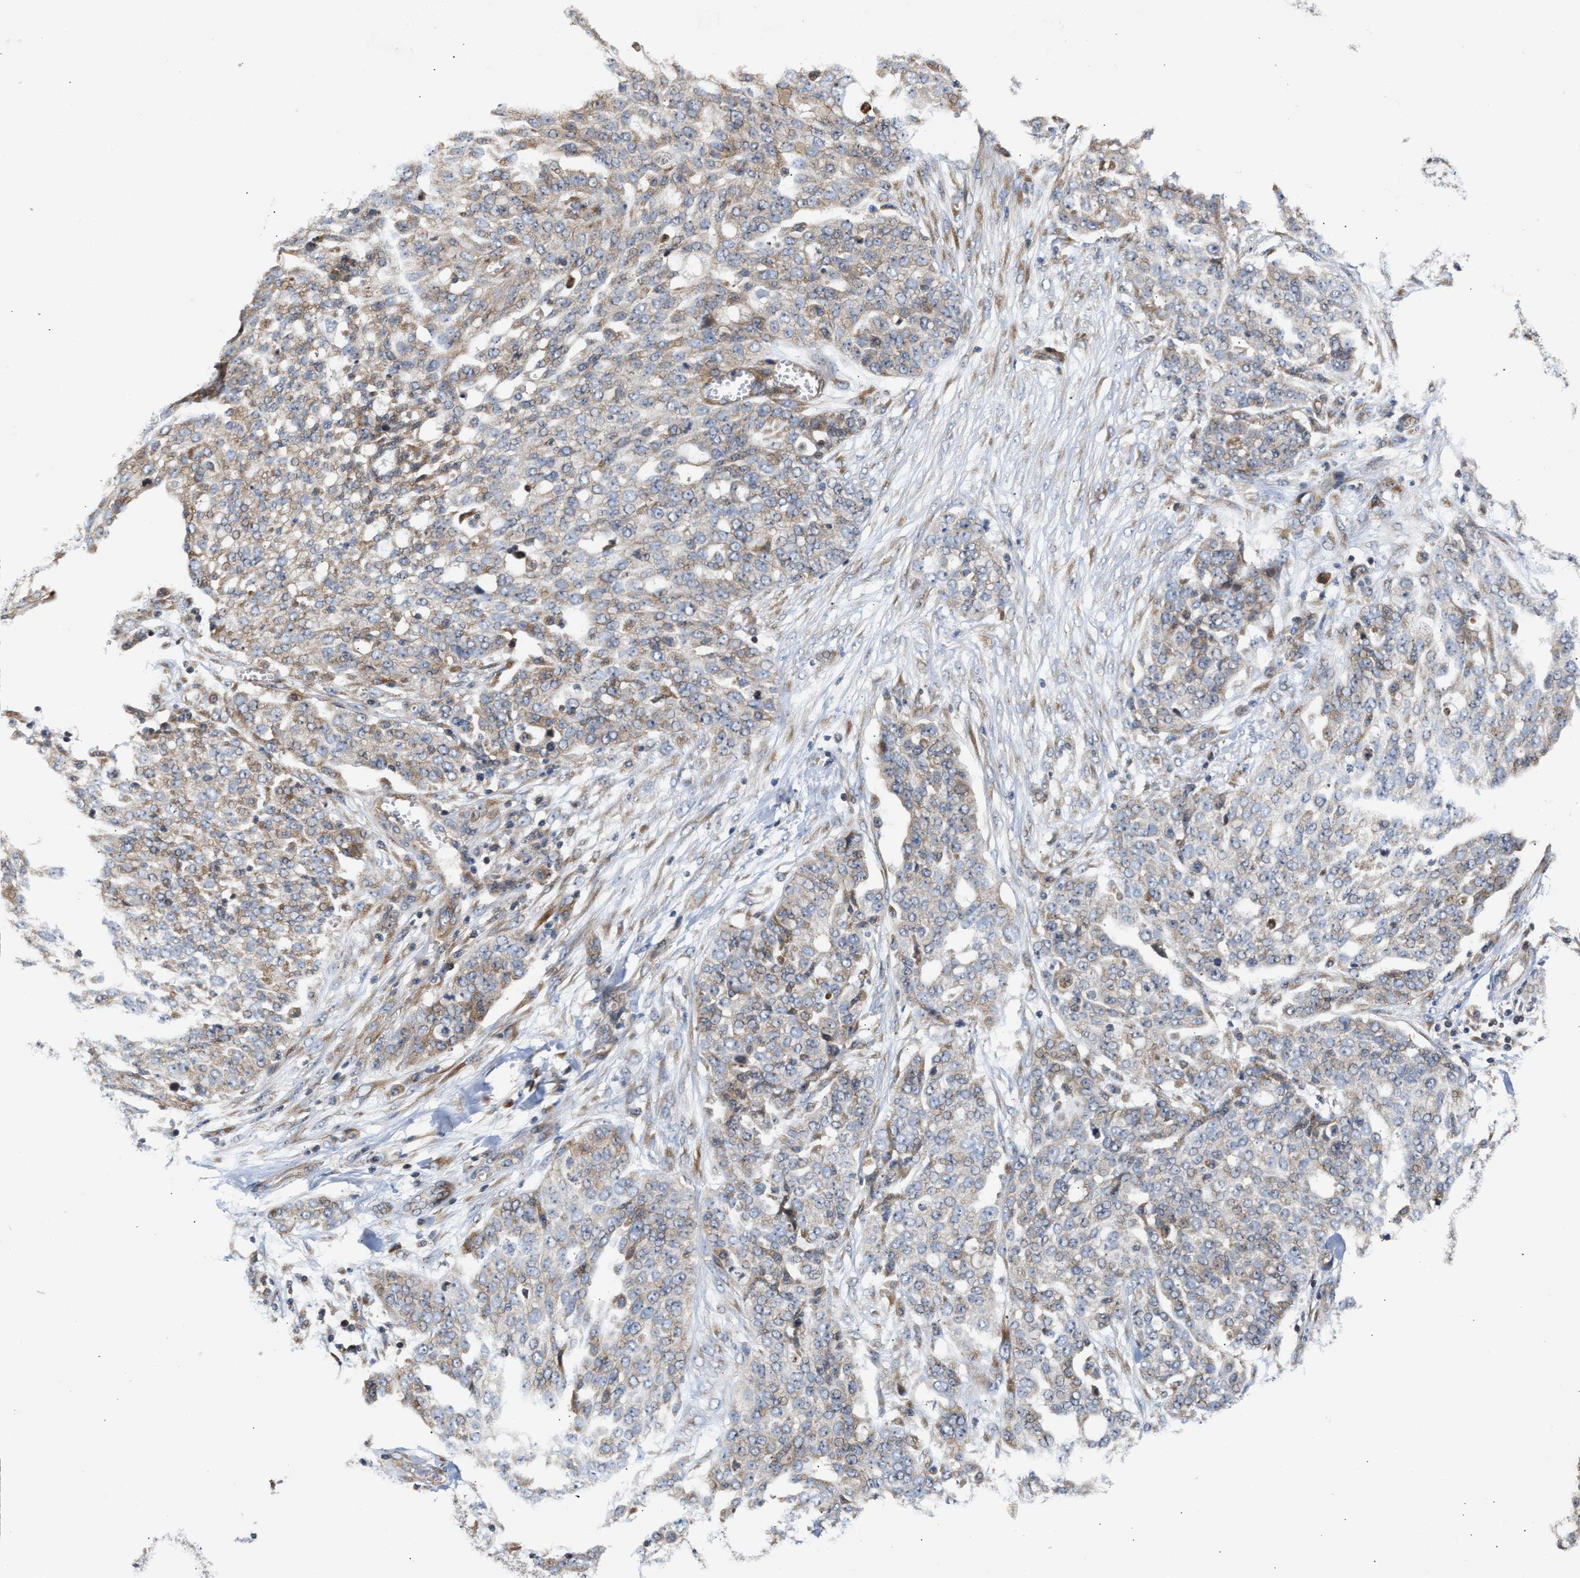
{"staining": {"intensity": "moderate", "quantity": "25%-75%", "location": "cytoplasmic/membranous"}, "tissue": "ovarian cancer", "cell_type": "Tumor cells", "image_type": "cancer", "snomed": [{"axis": "morphology", "description": "Cystadenocarcinoma, serous, NOS"}, {"axis": "topography", "description": "Soft tissue"}, {"axis": "topography", "description": "Ovary"}], "caption": "DAB (3,3'-diaminobenzidine) immunohistochemical staining of human ovarian cancer shows moderate cytoplasmic/membranous protein staining in approximately 25%-75% of tumor cells.", "gene": "CLIP2", "patient": {"sex": "female", "age": 57}}